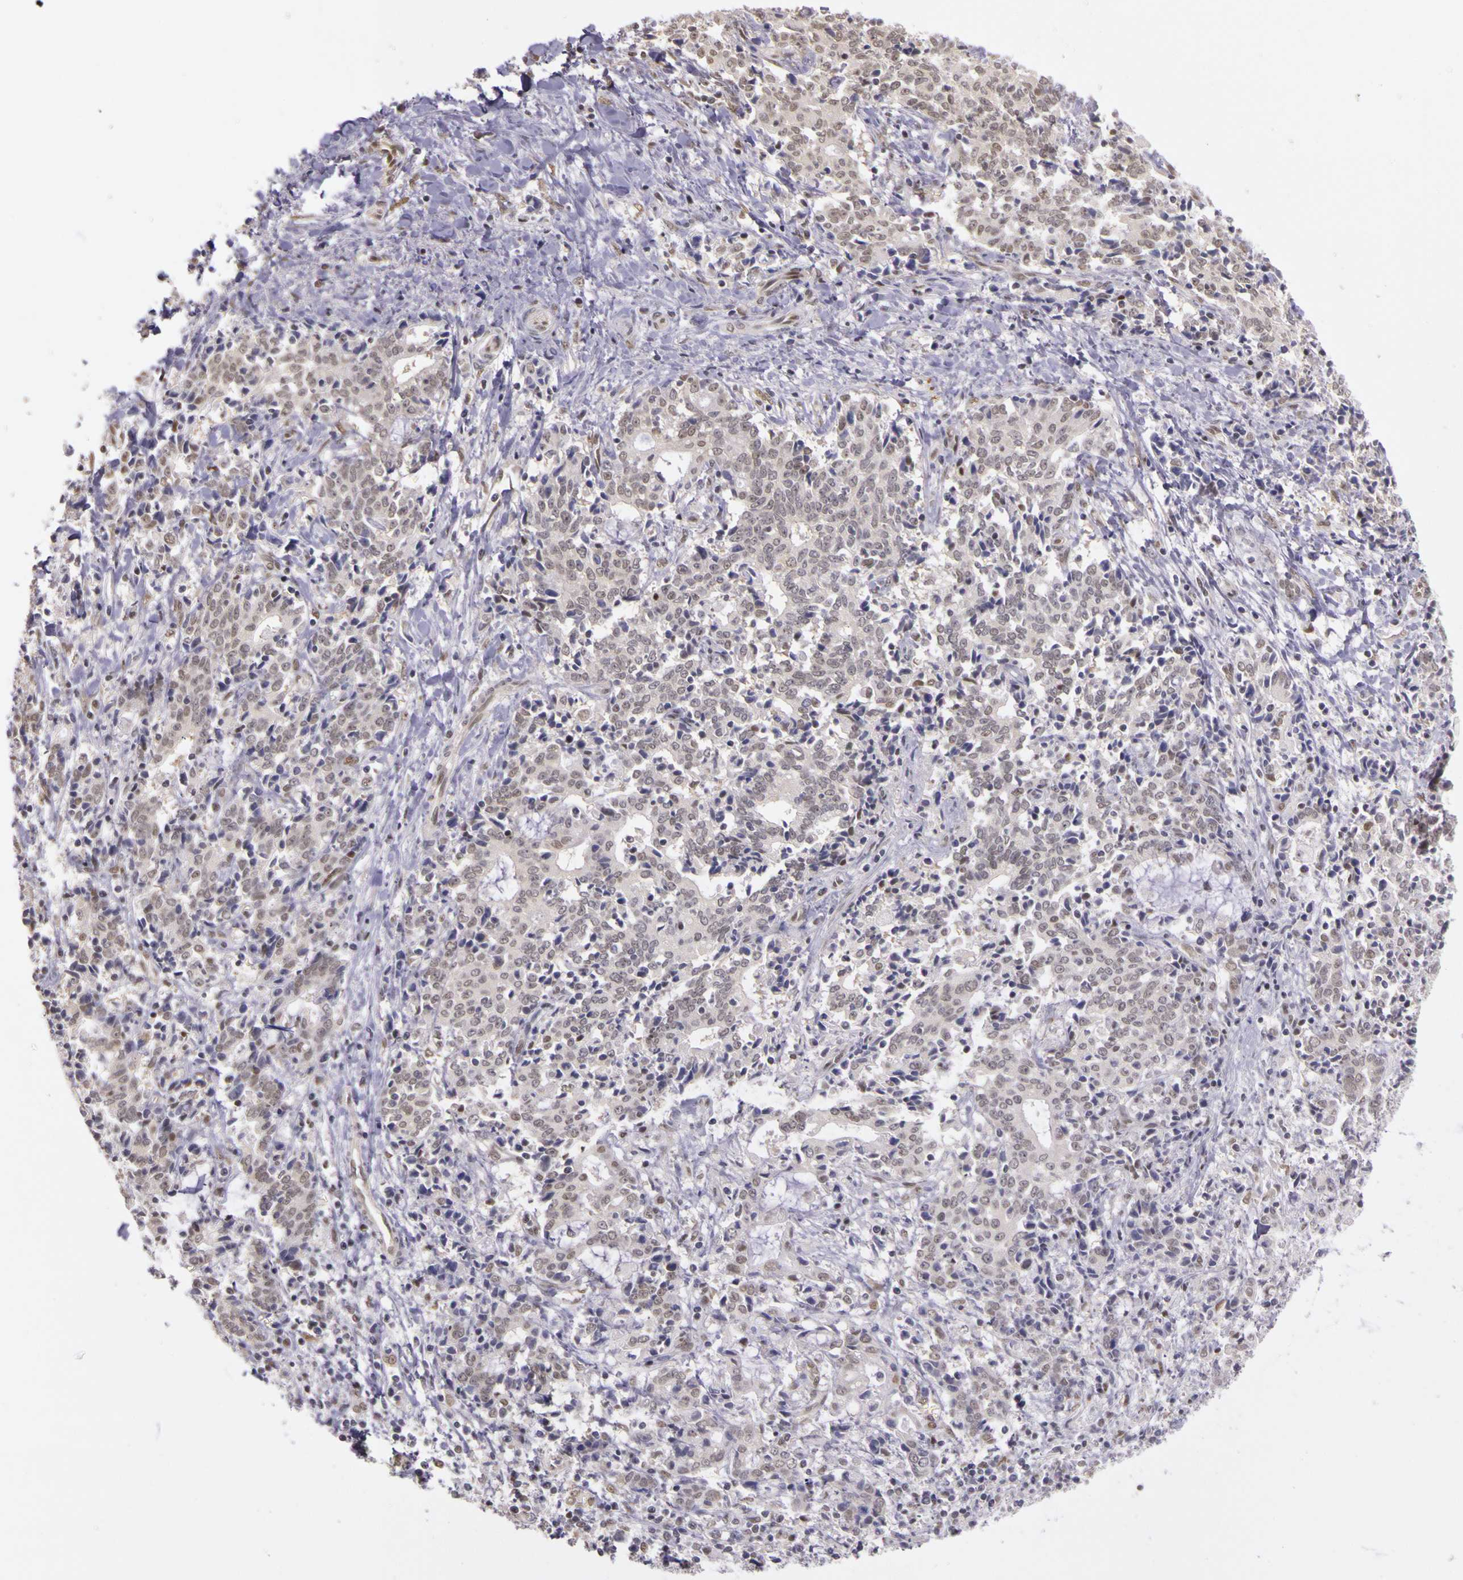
{"staining": {"intensity": "weak", "quantity": "25%-75%", "location": "nuclear"}, "tissue": "liver cancer", "cell_type": "Tumor cells", "image_type": "cancer", "snomed": [{"axis": "morphology", "description": "Cholangiocarcinoma"}, {"axis": "topography", "description": "Liver"}], "caption": "Tumor cells reveal weak nuclear positivity in approximately 25%-75% of cells in cholangiocarcinoma (liver).", "gene": "WDR13", "patient": {"sex": "male", "age": 57}}